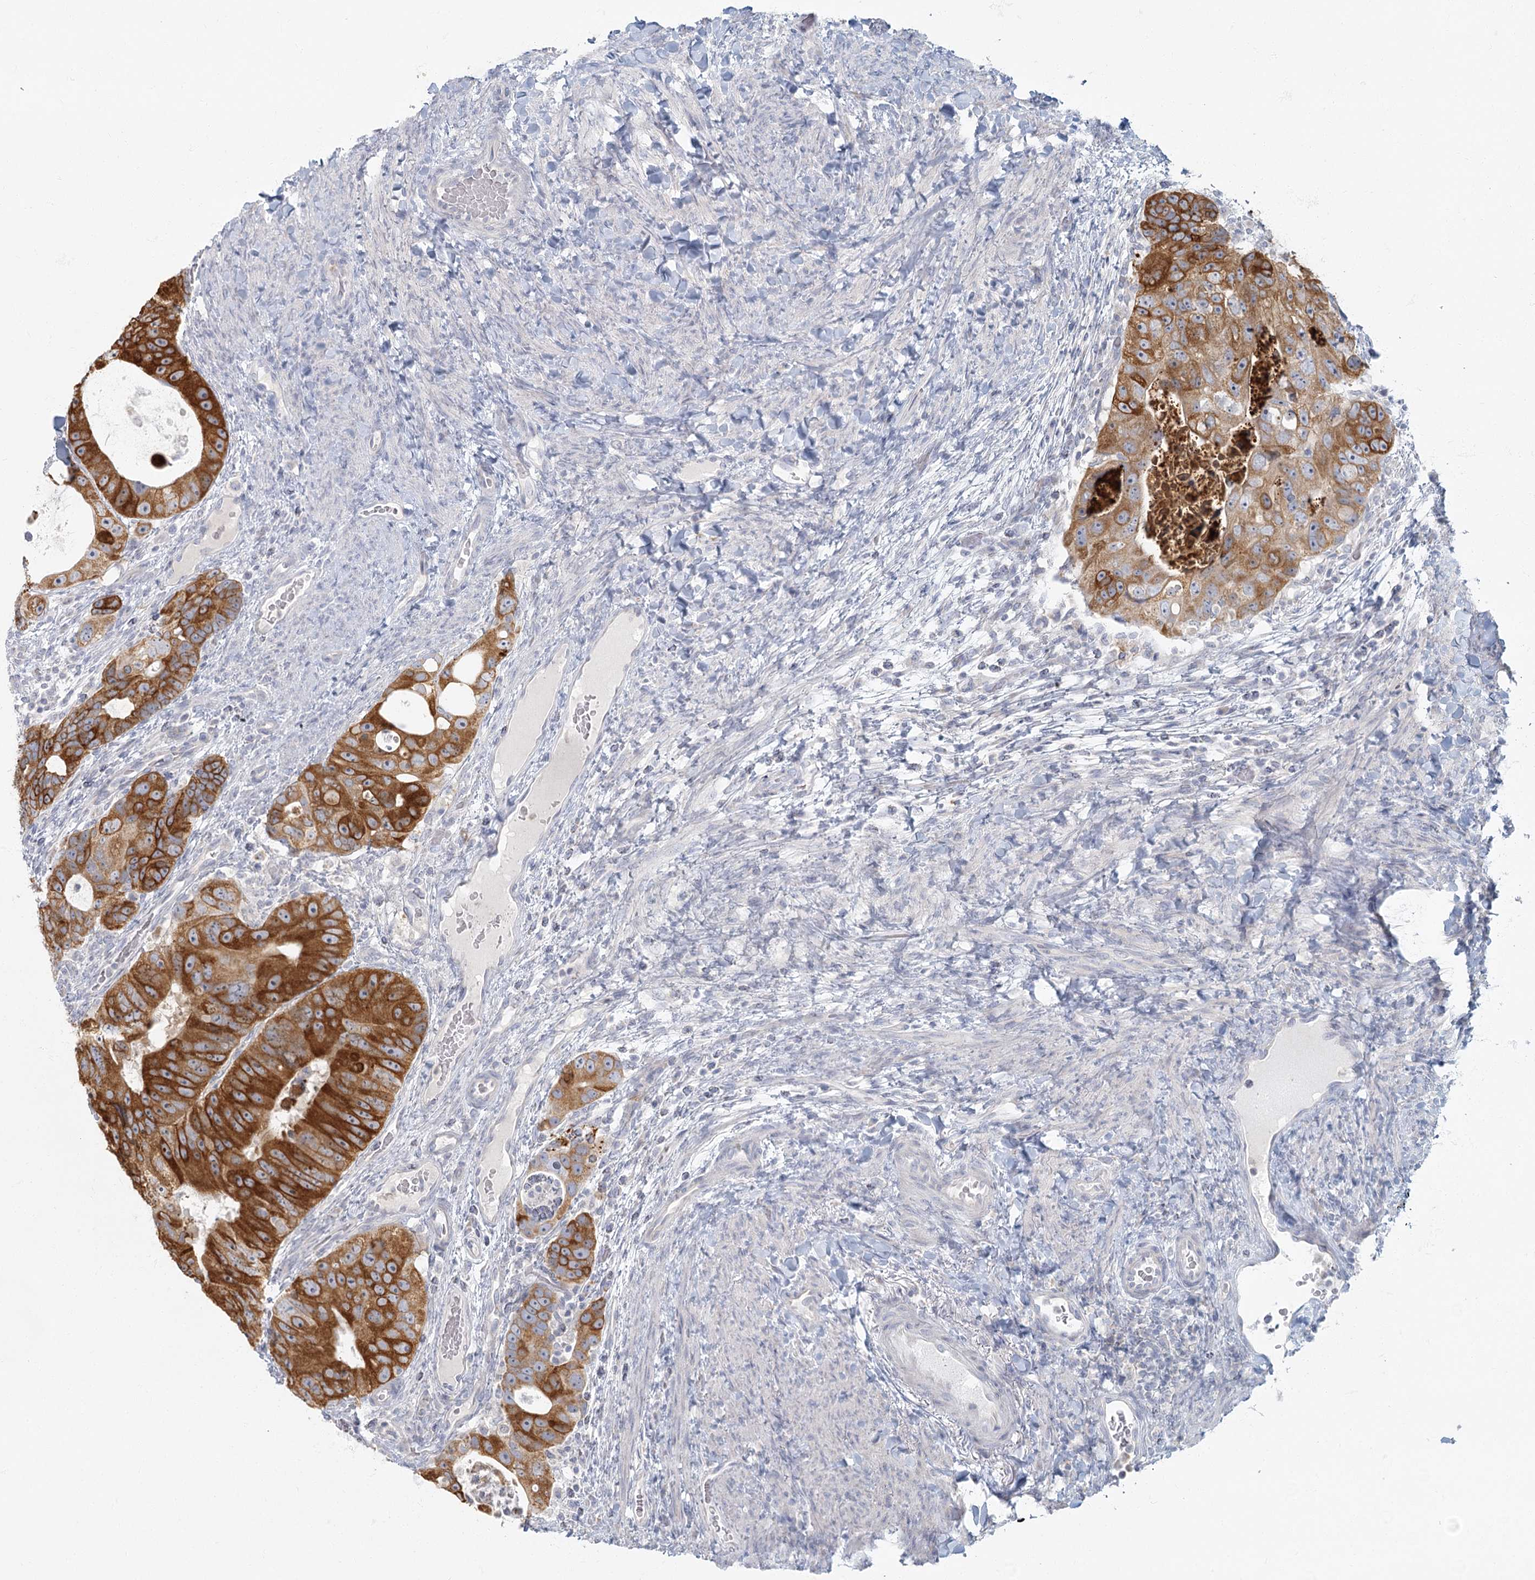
{"staining": {"intensity": "strong", "quantity": ">75%", "location": "cytoplasmic/membranous"}, "tissue": "colorectal cancer", "cell_type": "Tumor cells", "image_type": "cancer", "snomed": [{"axis": "morphology", "description": "Adenocarcinoma, NOS"}, {"axis": "topography", "description": "Rectum"}], "caption": "Immunohistochemistry (IHC) micrograph of neoplastic tissue: human colorectal cancer stained using immunohistochemistry (IHC) displays high levels of strong protein expression localized specifically in the cytoplasmic/membranous of tumor cells, appearing as a cytoplasmic/membranous brown color.", "gene": "FAM110C", "patient": {"sex": "male", "age": 59}}